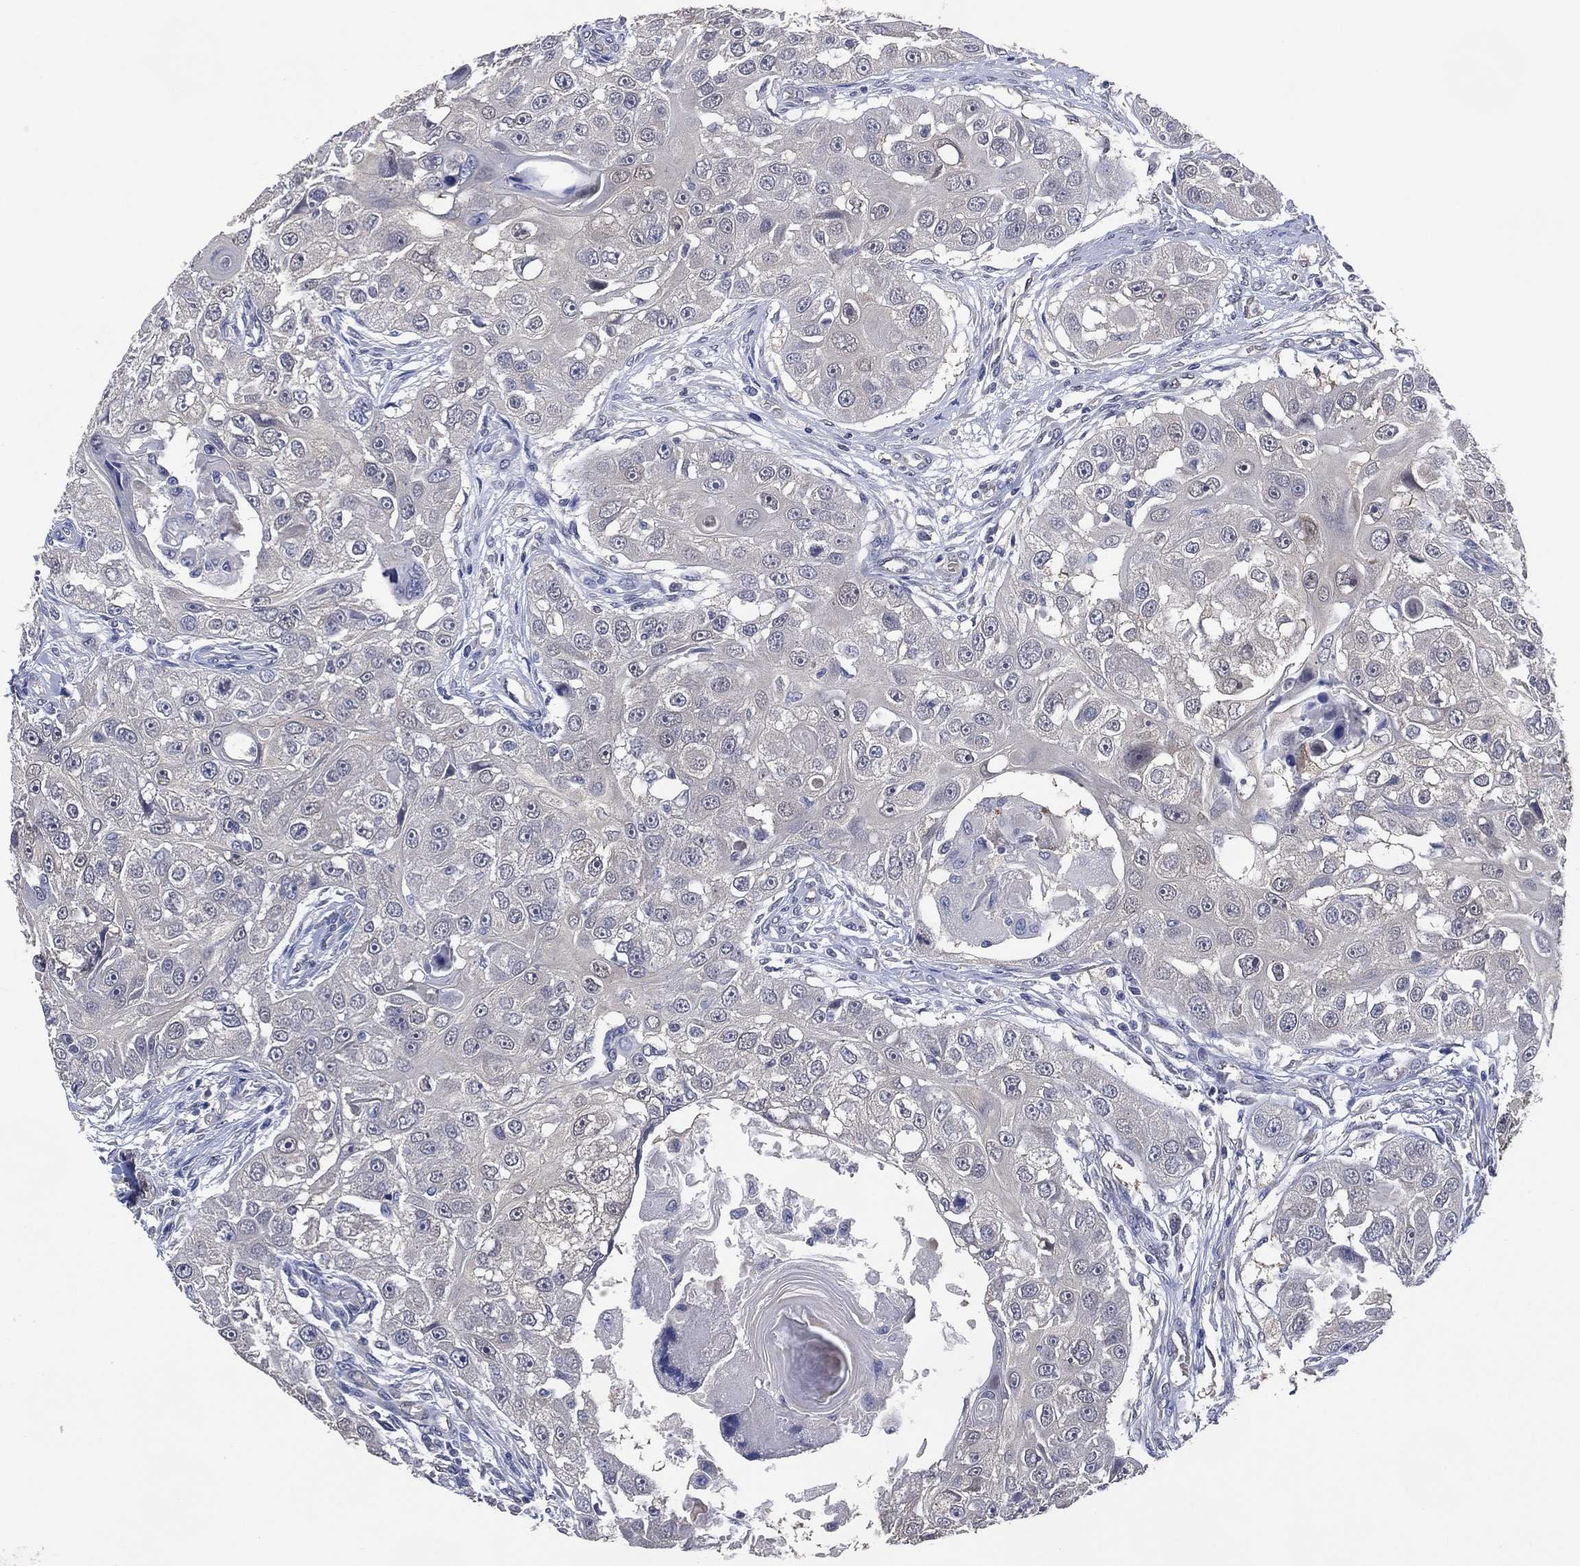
{"staining": {"intensity": "negative", "quantity": "none", "location": "none"}, "tissue": "head and neck cancer", "cell_type": "Tumor cells", "image_type": "cancer", "snomed": [{"axis": "morphology", "description": "Squamous cell carcinoma, NOS"}, {"axis": "topography", "description": "Head-Neck"}], "caption": "Tumor cells are negative for protein expression in human head and neck cancer (squamous cell carcinoma).", "gene": "AK1", "patient": {"sex": "male", "age": 51}}